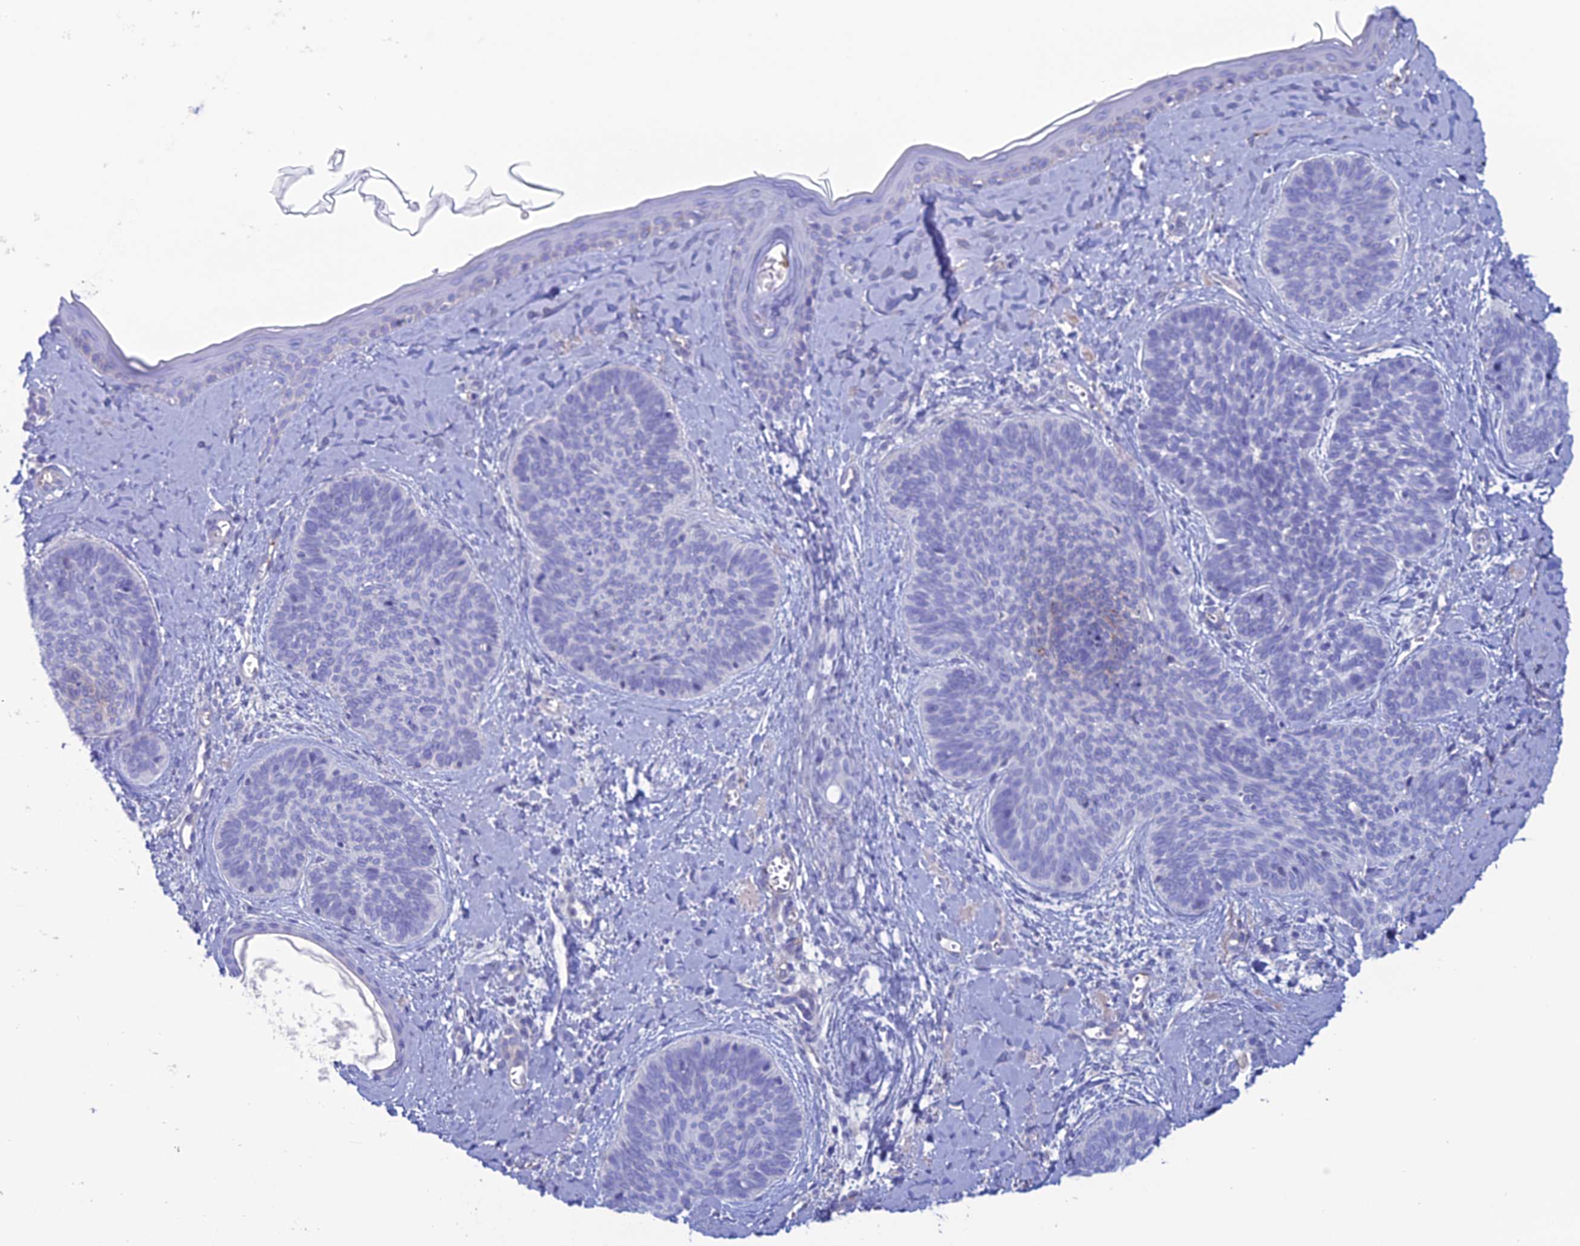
{"staining": {"intensity": "negative", "quantity": "none", "location": "none"}, "tissue": "skin cancer", "cell_type": "Tumor cells", "image_type": "cancer", "snomed": [{"axis": "morphology", "description": "Basal cell carcinoma"}, {"axis": "topography", "description": "Skin"}], "caption": "This is an immunohistochemistry photomicrograph of human skin basal cell carcinoma. There is no positivity in tumor cells.", "gene": "CDC42EP5", "patient": {"sex": "female", "age": 81}}